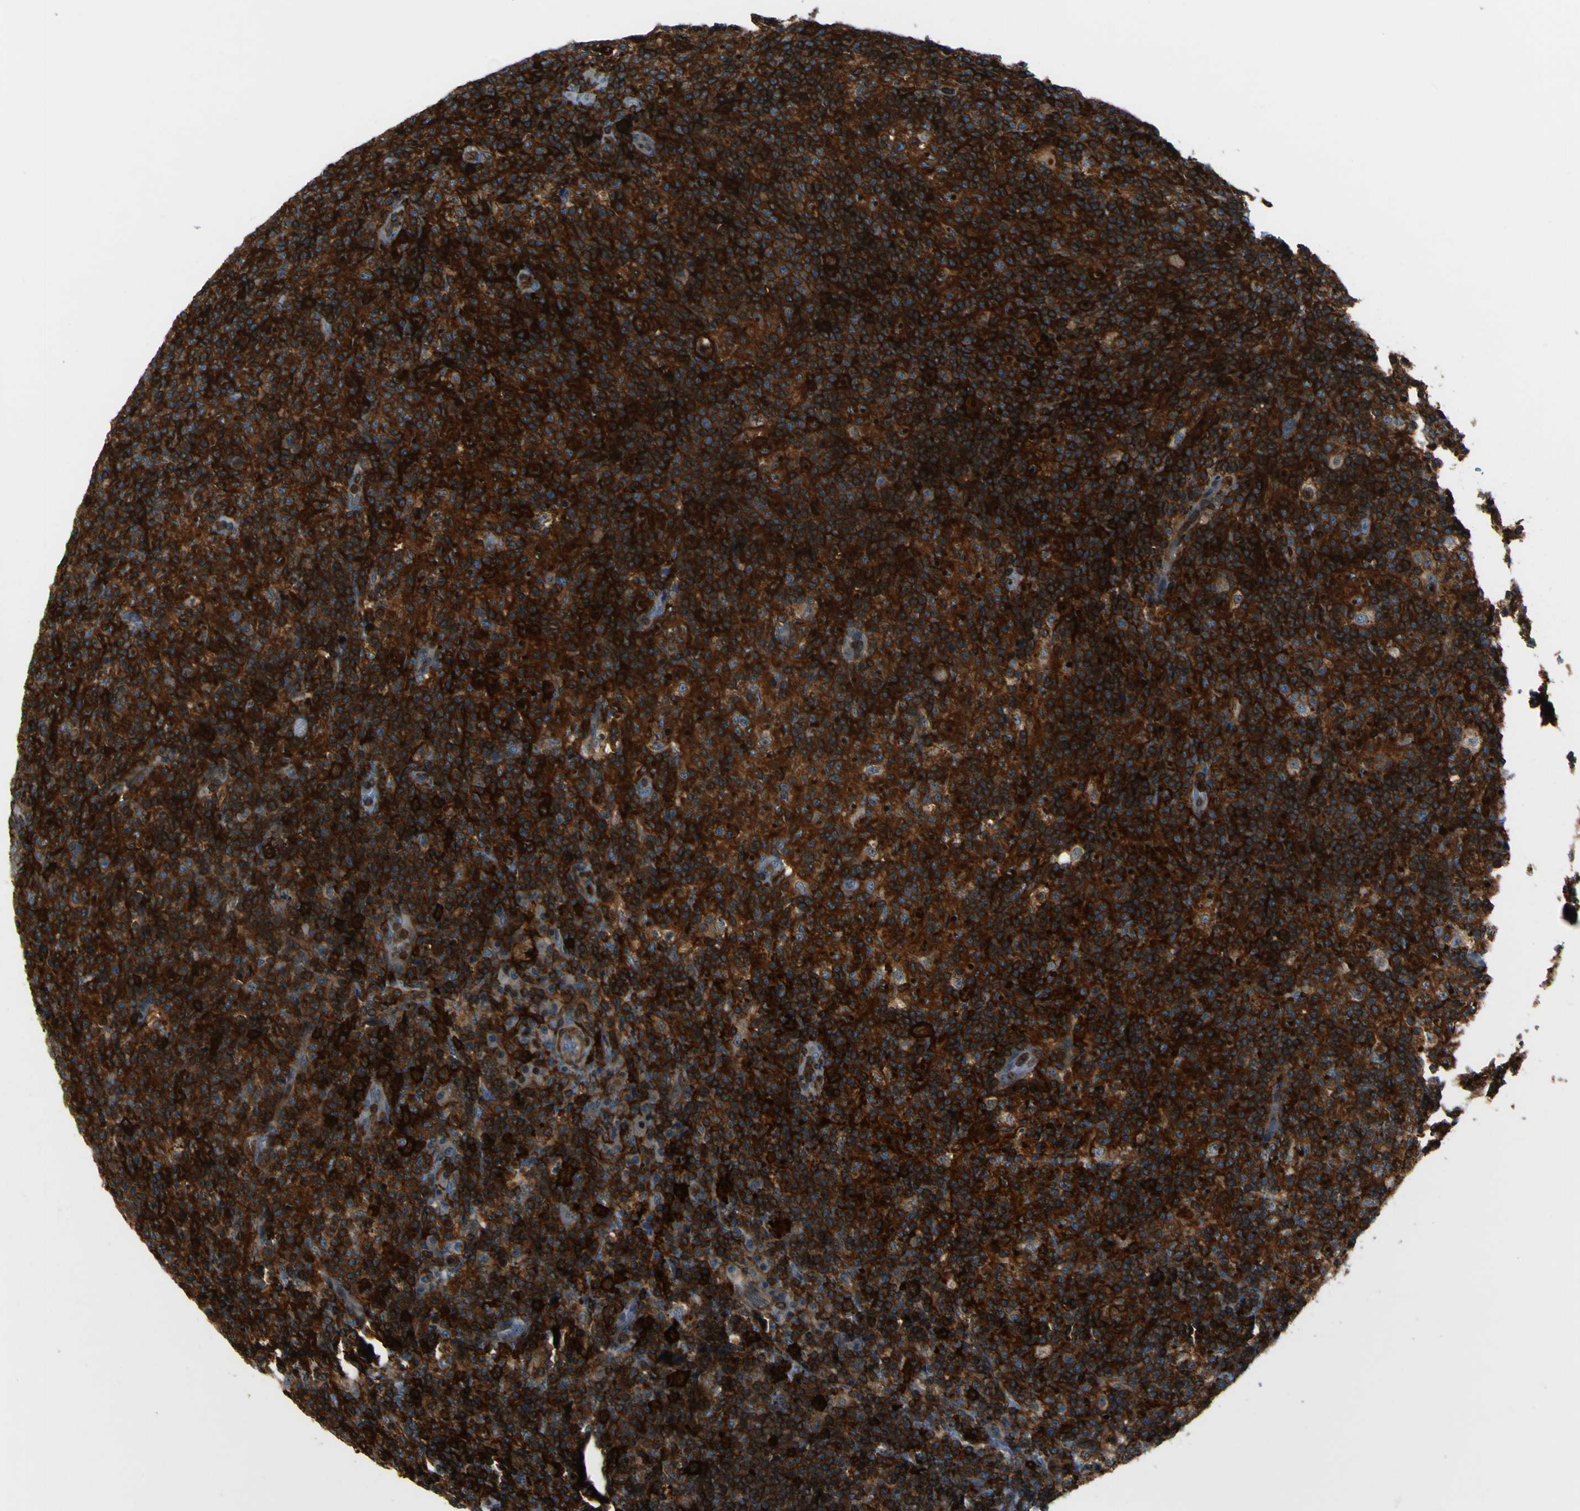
{"staining": {"intensity": "strong", "quantity": ">75%", "location": "cytoplasmic/membranous"}, "tissue": "lymph node", "cell_type": "Germinal center cells", "image_type": "normal", "snomed": [{"axis": "morphology", "description": "Normal tissue, NOS"}, {"axis": "morphology", "description": "Inflammation, NOS"}, {"axis": "topography", "description": "Lymph node"}], "caption": "This is a histology image of immunohistochemistry staining of normal lymph node, which shows strong expression in the cytoplasmic/membranous of germinal center cells.", "gene": "PCDHB5", "patient": {"sex": "male", "age": 55}}